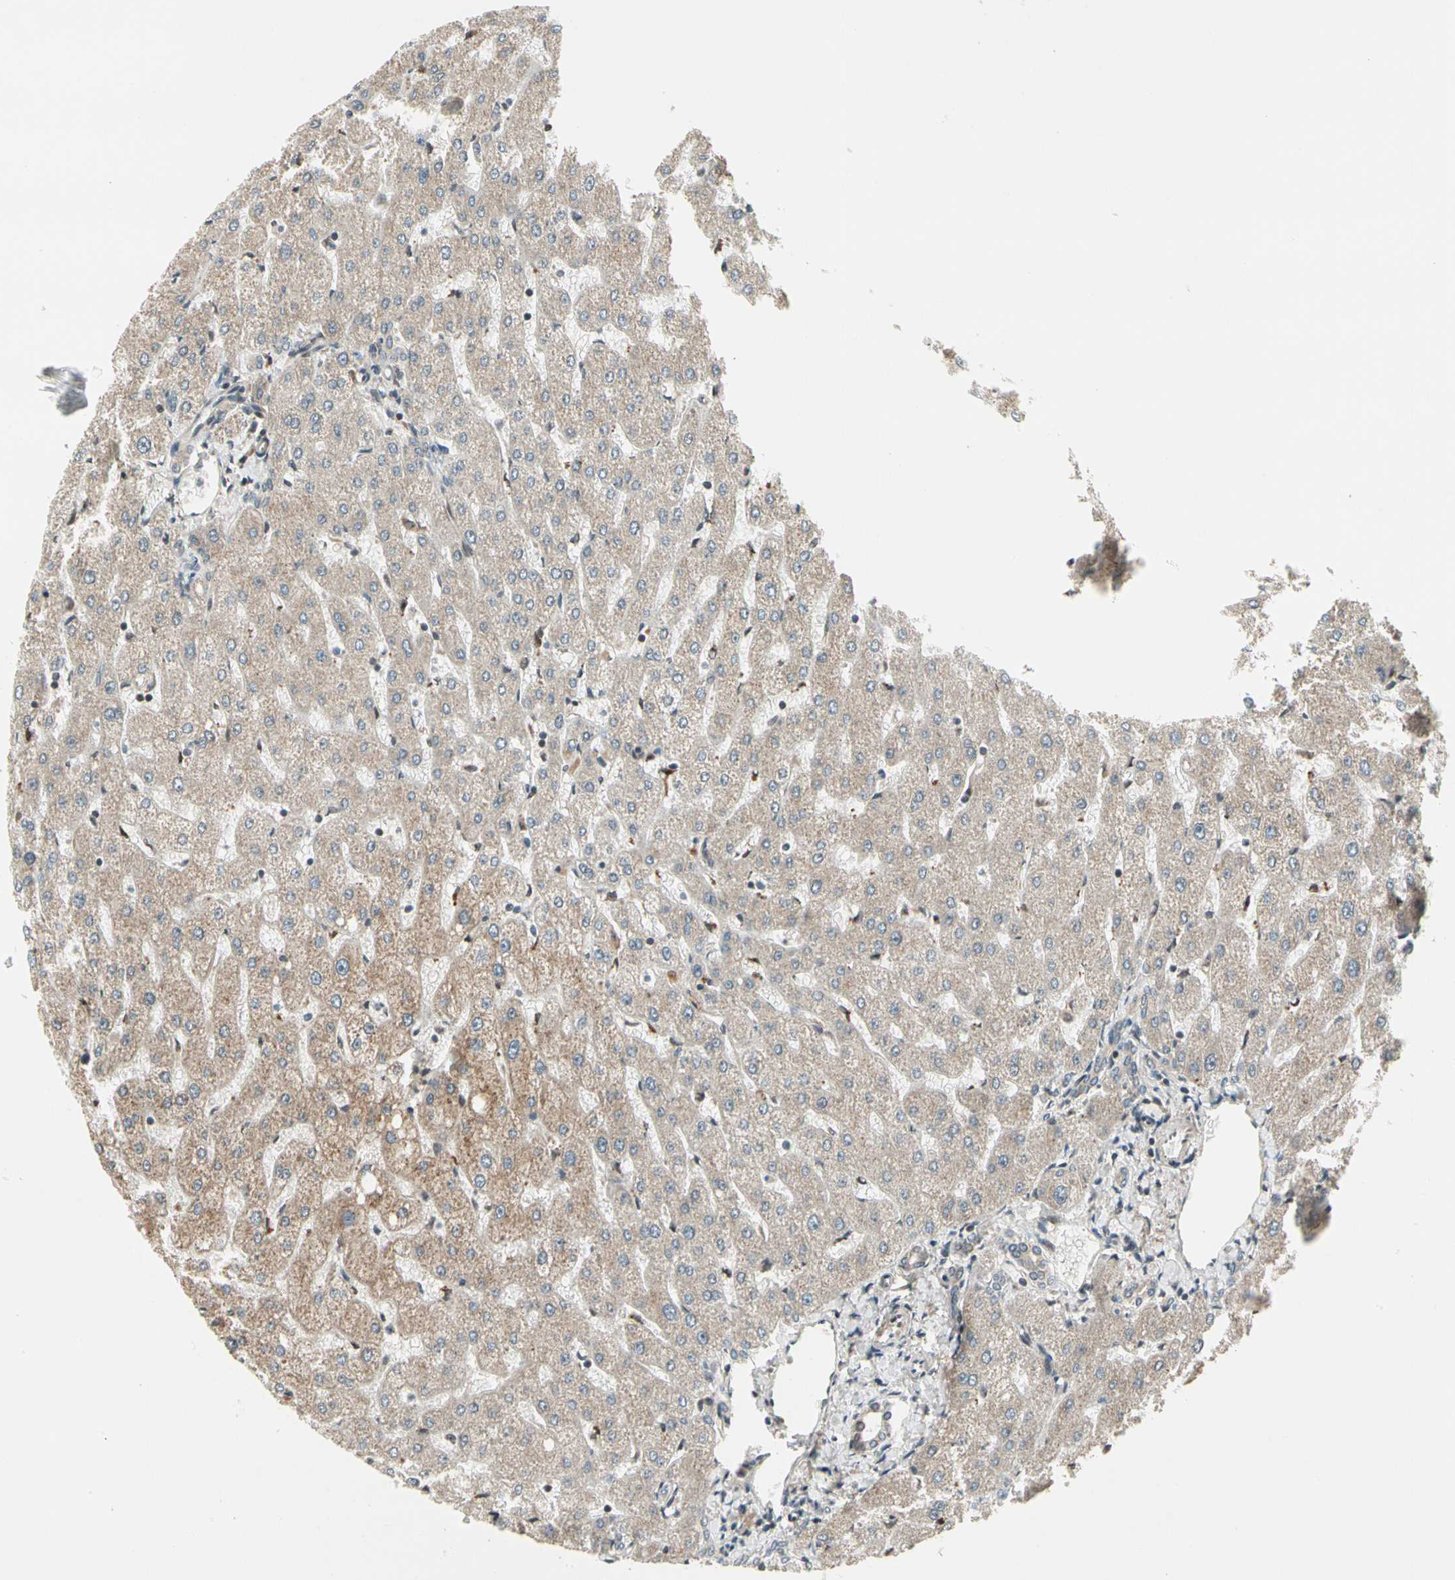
{"staining": {"intensity": "weak", "quantity": "<25%", "location": "cytoplasmic/membranous"}, "tissue": "liver", "cell_type": "Cholangiocytes", "image_type": "normal", "snomed": [{"axis": "morphology", "description": "Normal tissue, NOS"}, {"axis": "topography", "description": "Liver"}], "caption": "Immunohistochemistry image of normal liver: human liver stained with DAB shows no significant protein expression in cholangiocytes. (Stains: DAB IHC with hematoxylin counter stain, Microscopy: brightfield microscopy at high magnification).", "gene": "TRIO", "patient": {"sex": "male", "age": 67}}